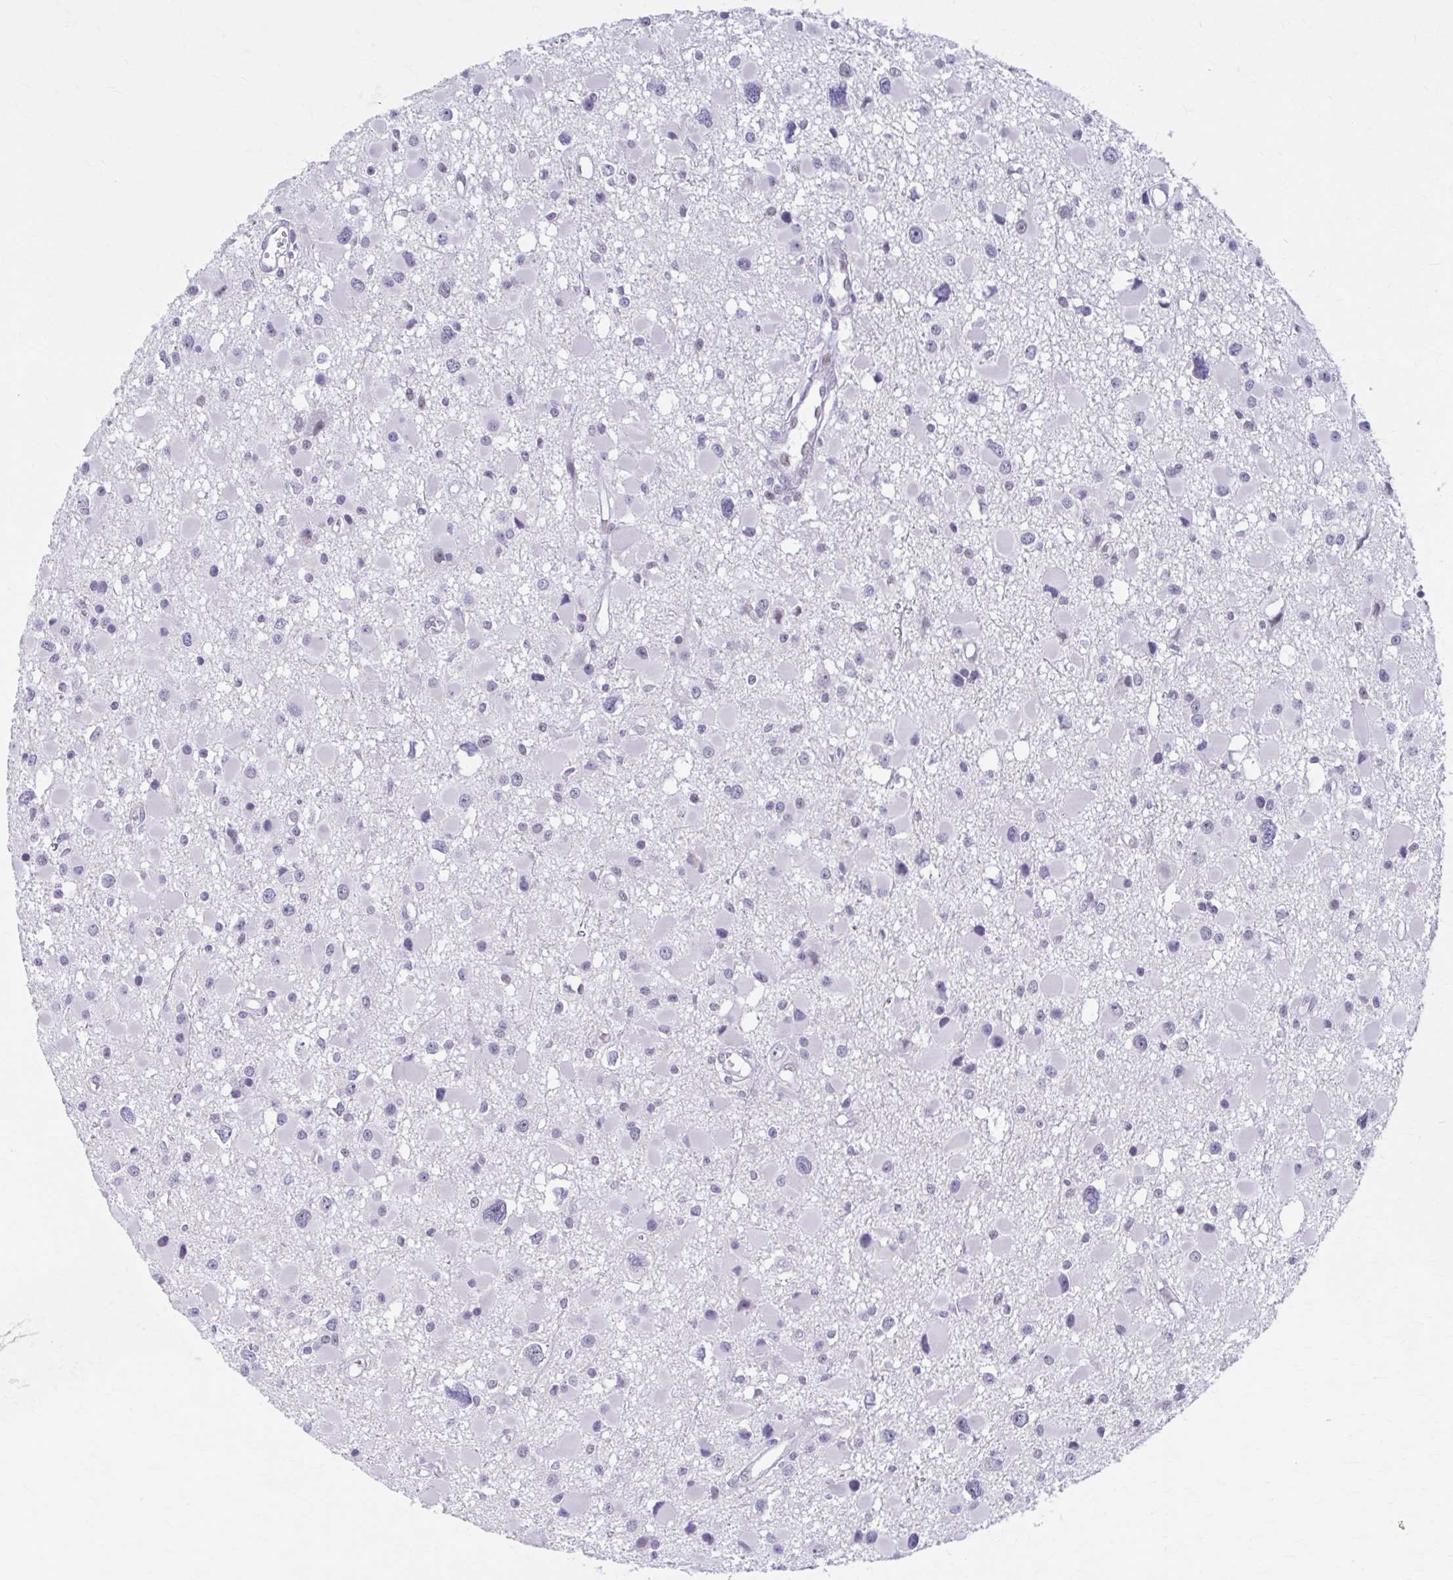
{"staining": {"intensity": "negative", "quantity": "none", "location": "none"}, "tissue": "glioma", "cell_type": "Tumor cells", "image_type": "cancer", "snomed": [{"axis": "morphology", "description": "Glioma, malignant, High grade"}, {"axis": "topography", "description": "Brain"}], "caption": "IHC histopathology image of human glioma stained for a protein (brown), which displays no staining in tumor cells. Brightfield microscopy of IHC stained with DAB (3,3'-diaminobenzidine) (brown) and hematoxylin (blue), captured at high magnification.", "gene": "CCDC105", "patient": {"sex": "male", "age": 54}}